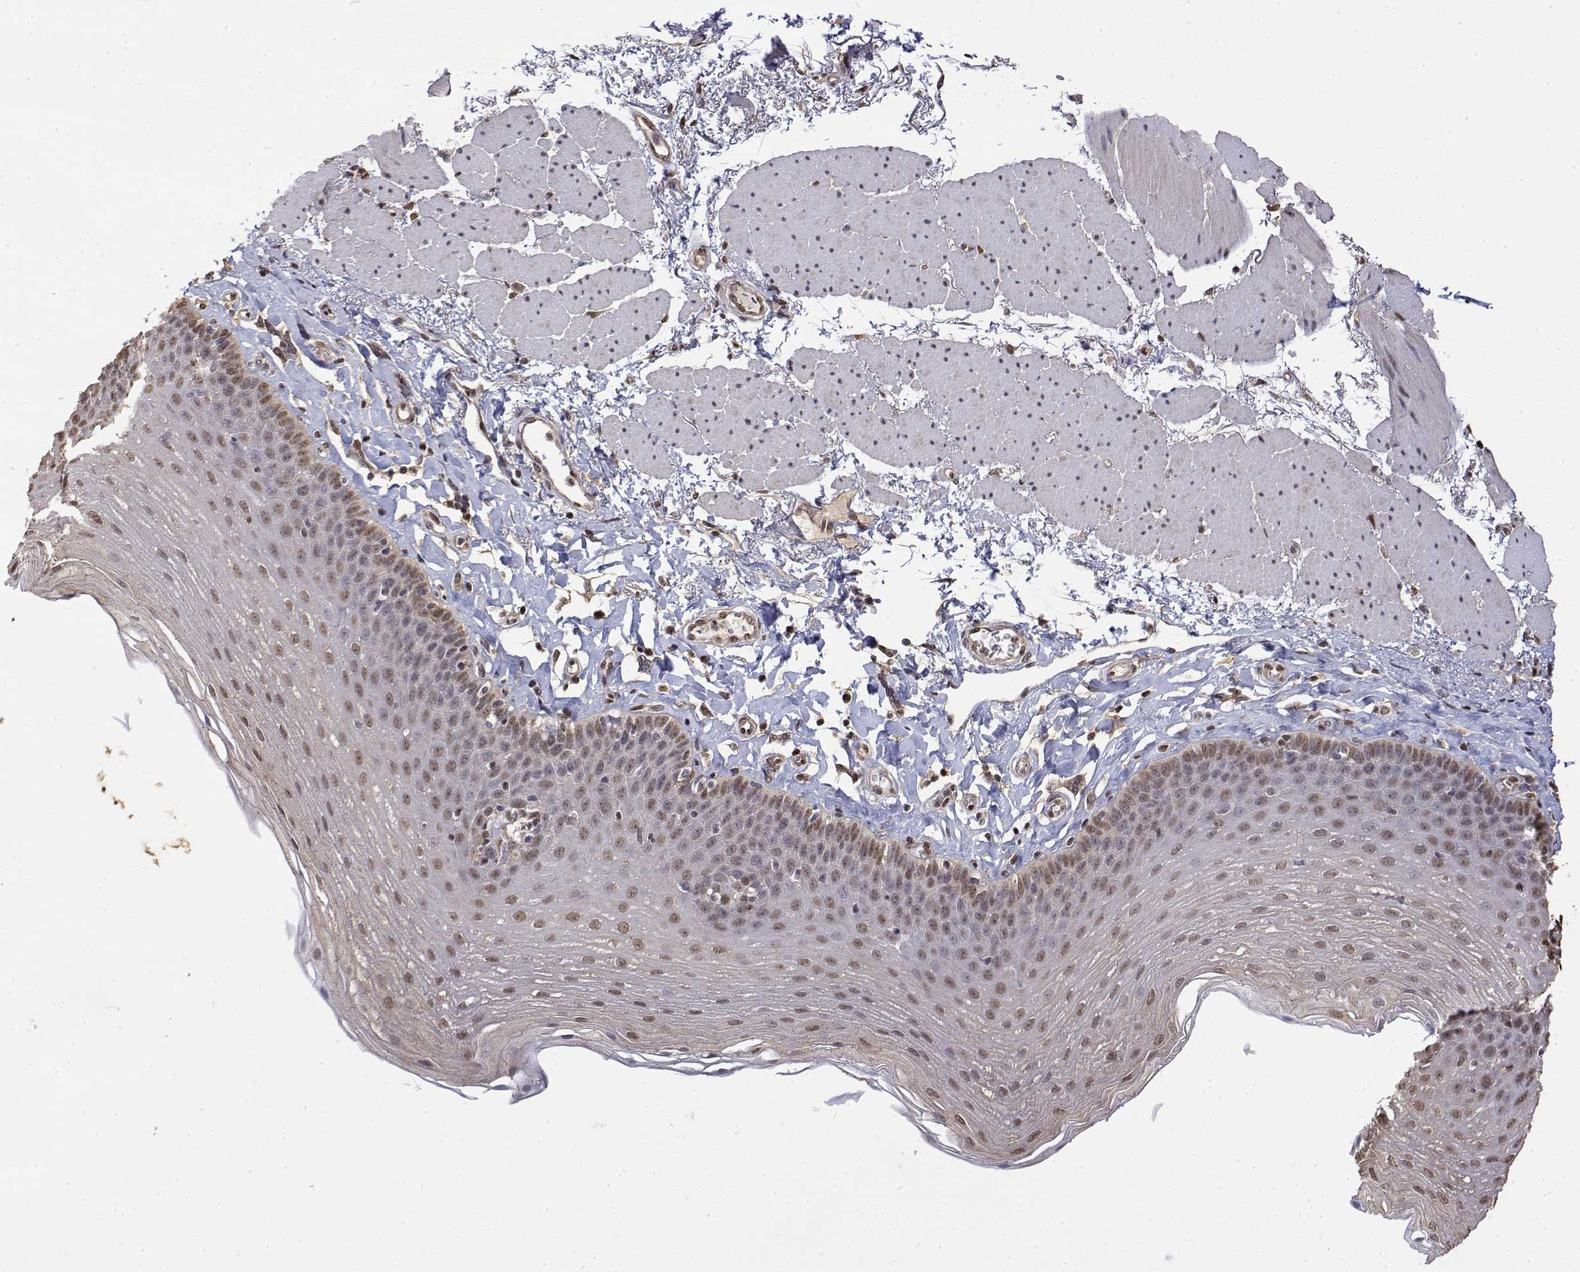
{"staining": {"intensity": "weak", "quantity": ">75%", "location": "nuclear"}, "tissue": "esophagus", "cell_type": "Squamous epithelial cells", "image_type": "normal", "snomed": [{"axis": "morphology", "description": "Normal tissue, NOS"}, {"axis": "topography", "description": "Esophagus"}], "caption": "Immunohistochemical staining of benign human esophagus demonstrates >75% levels of weak nuclear protein positivity in approximately >75% of squamous epithelial cells. The staining is performed using DAB brown chromogen to label protein expression. The nuclei are counter-stained blue using hematoxylin.", "gene": "TPI1", "patient": {"sex": "female", "age": 81}}